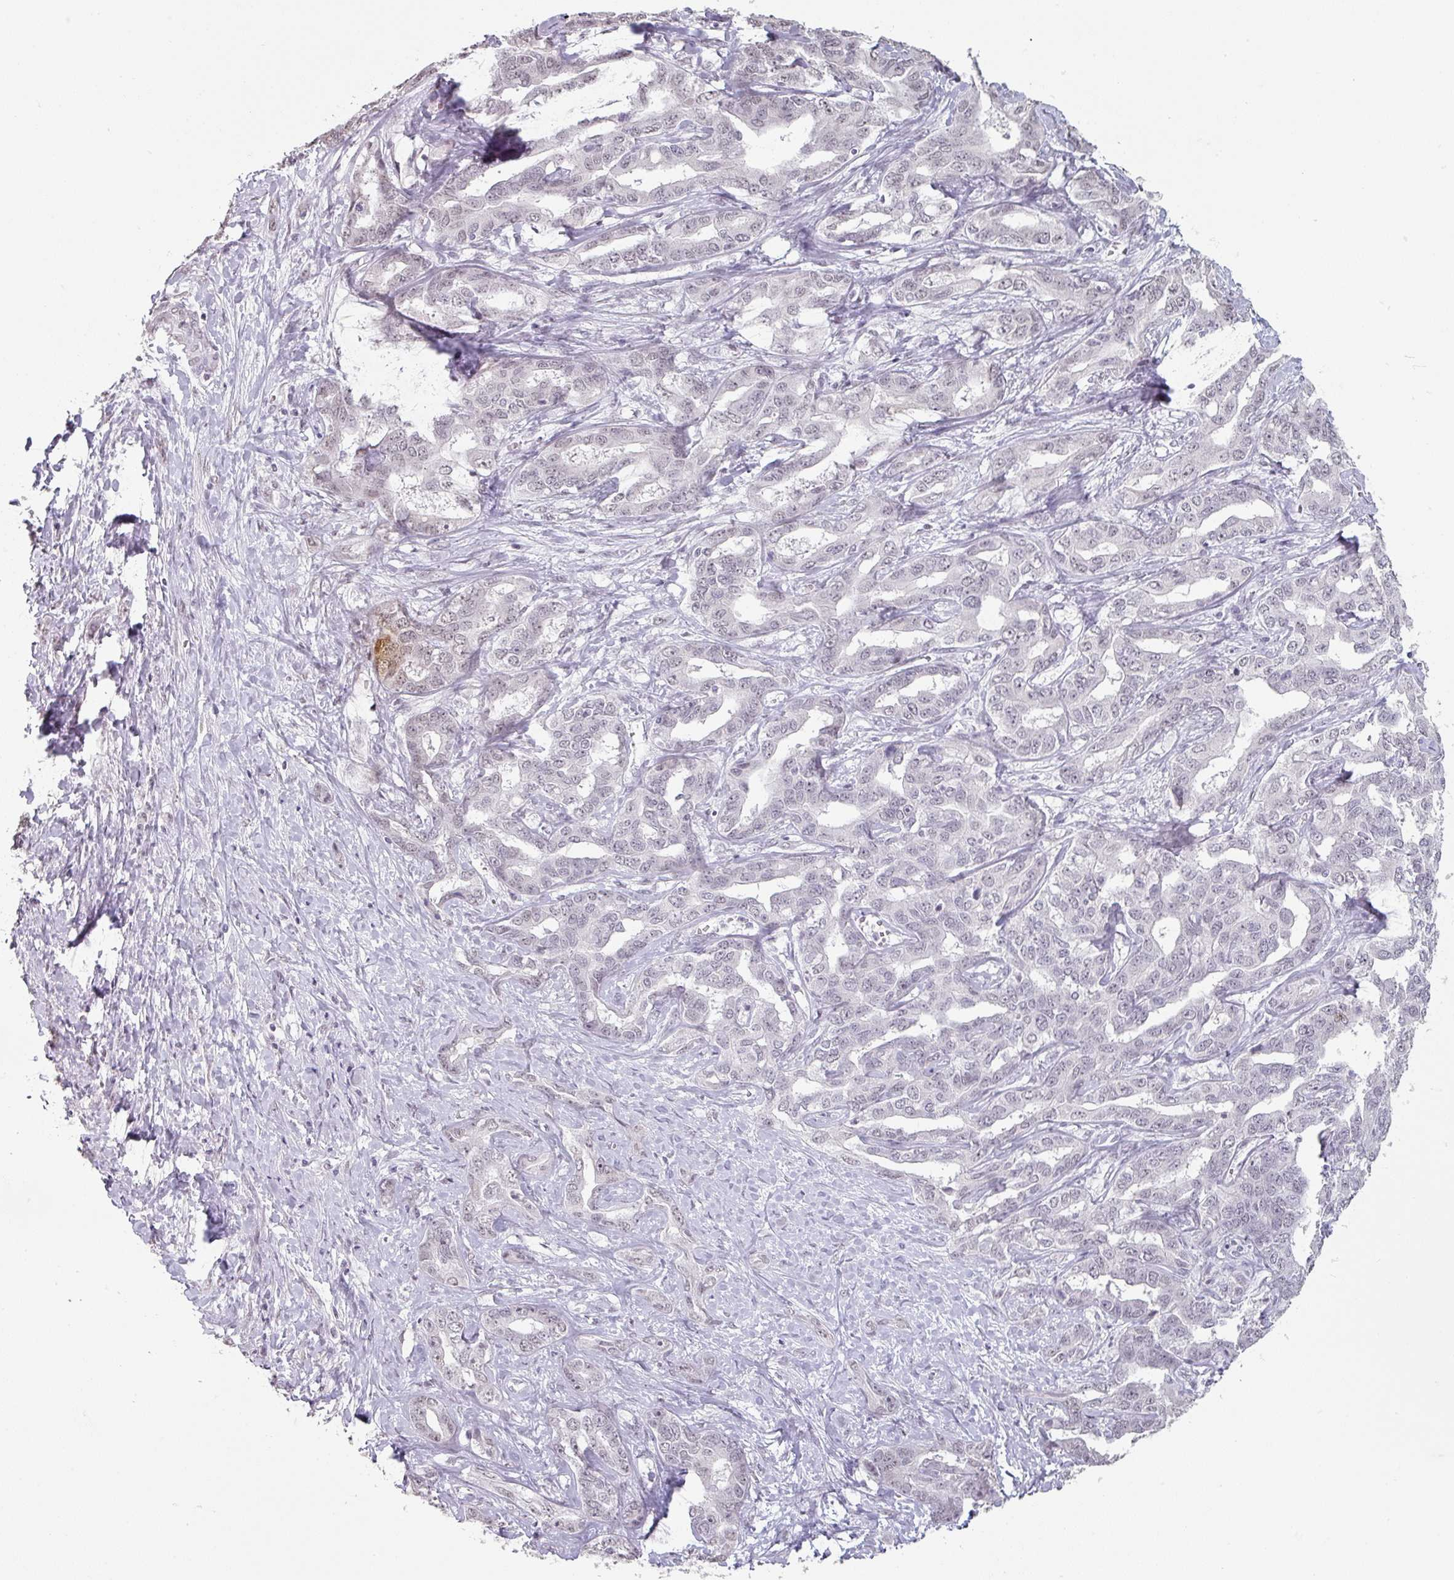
{"staining": {"intensity": "negative", "quantity": "none", "location": "none"}, "tissue": "liver cancer", "cell_type": "Tumor cells", "image_type": "cancer", "snomed": [{"axis": "morphology", "description": "Cholangiocarcinoma"}, {"axis": "topography", "description": "Liver"}], "caption": "Immunohistochemical staining of human liver cholangiocarcinoma displays no significant staining in tumor cells.", "gene": "SPRR1A", "patient": {"sex": "male", "age": 59}}